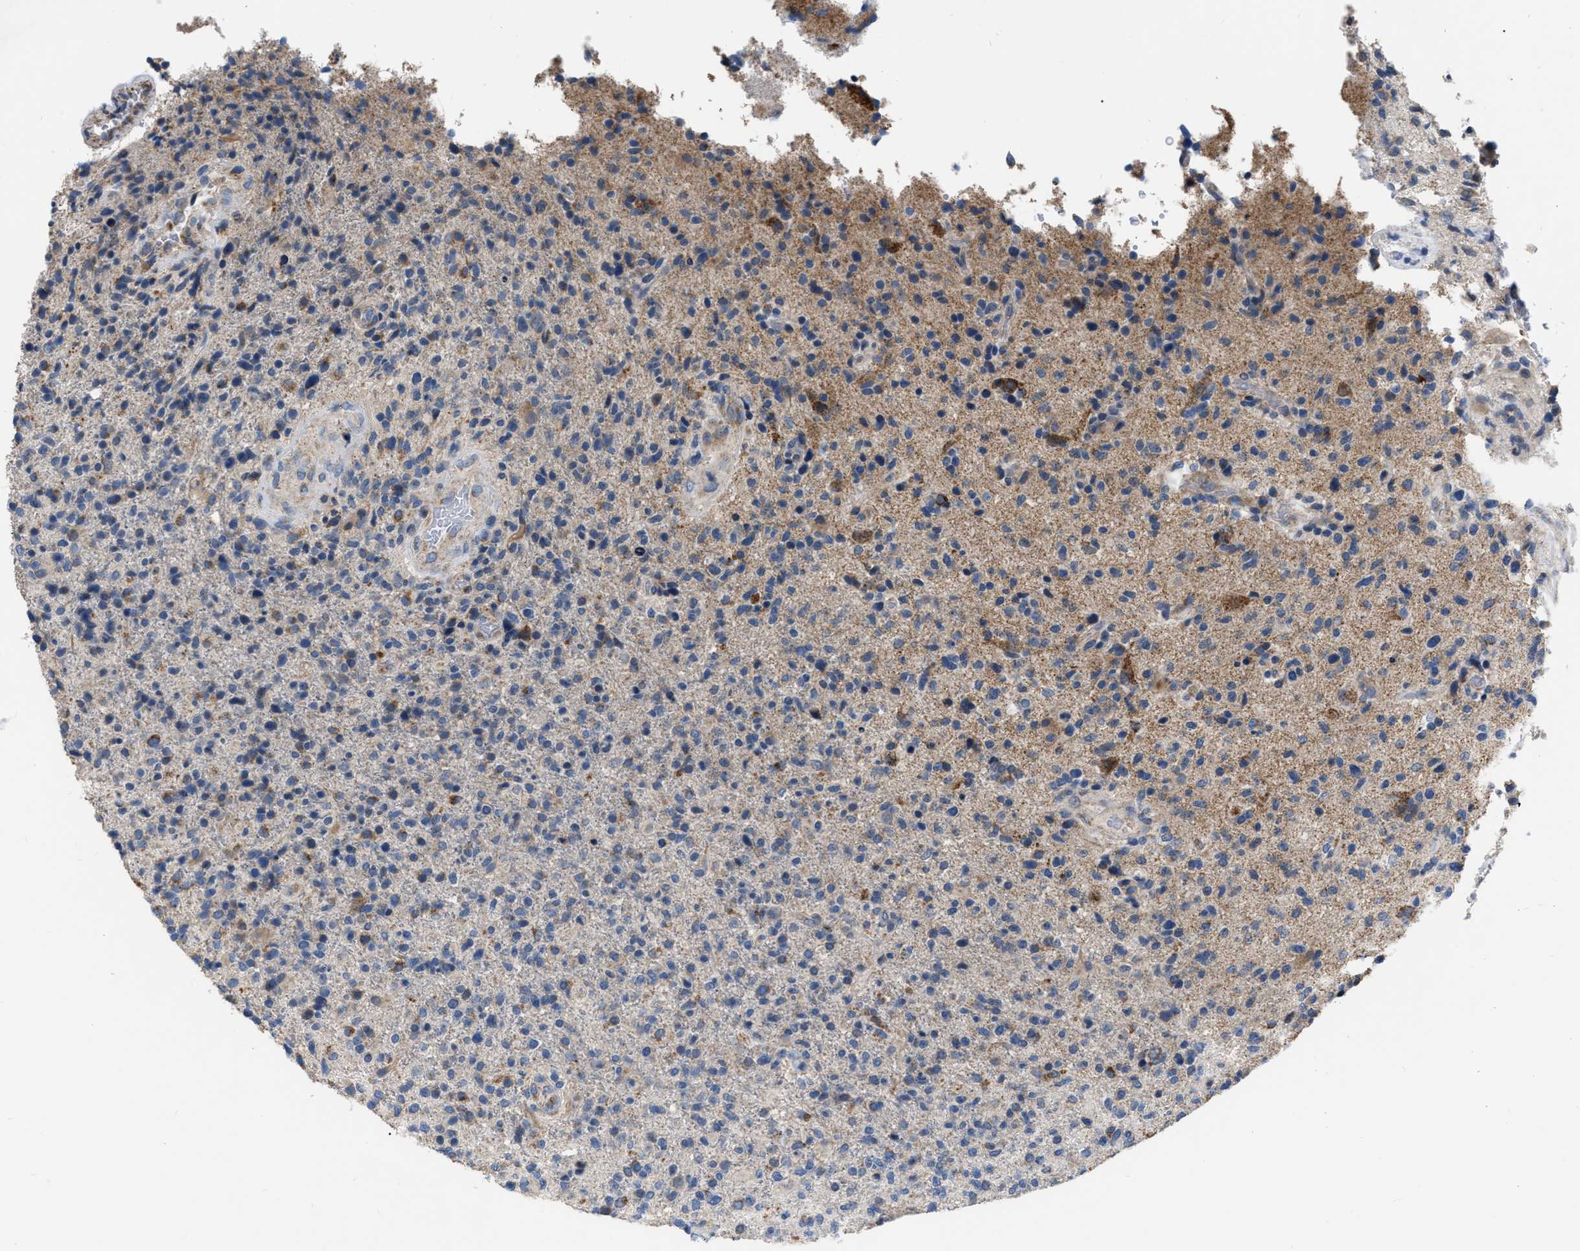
{"staining": {"intensity": "negative", "quantity": "none", "location": "none"}, "tissue": "glioma", "cell_type": "Tumor cells", "image_type": "cancer", "snomed": [{"axis": "morphology", "description": "Glioma, malignant, High grade"}, {"axis": "topography", "description": "Brain"}], "caption": "A photomicrograph of human high-grade glioma (malignant) is negative for staining in tumor cells.", "gene": "DDX56", "patient": {"sex": "male", "age": 72}}